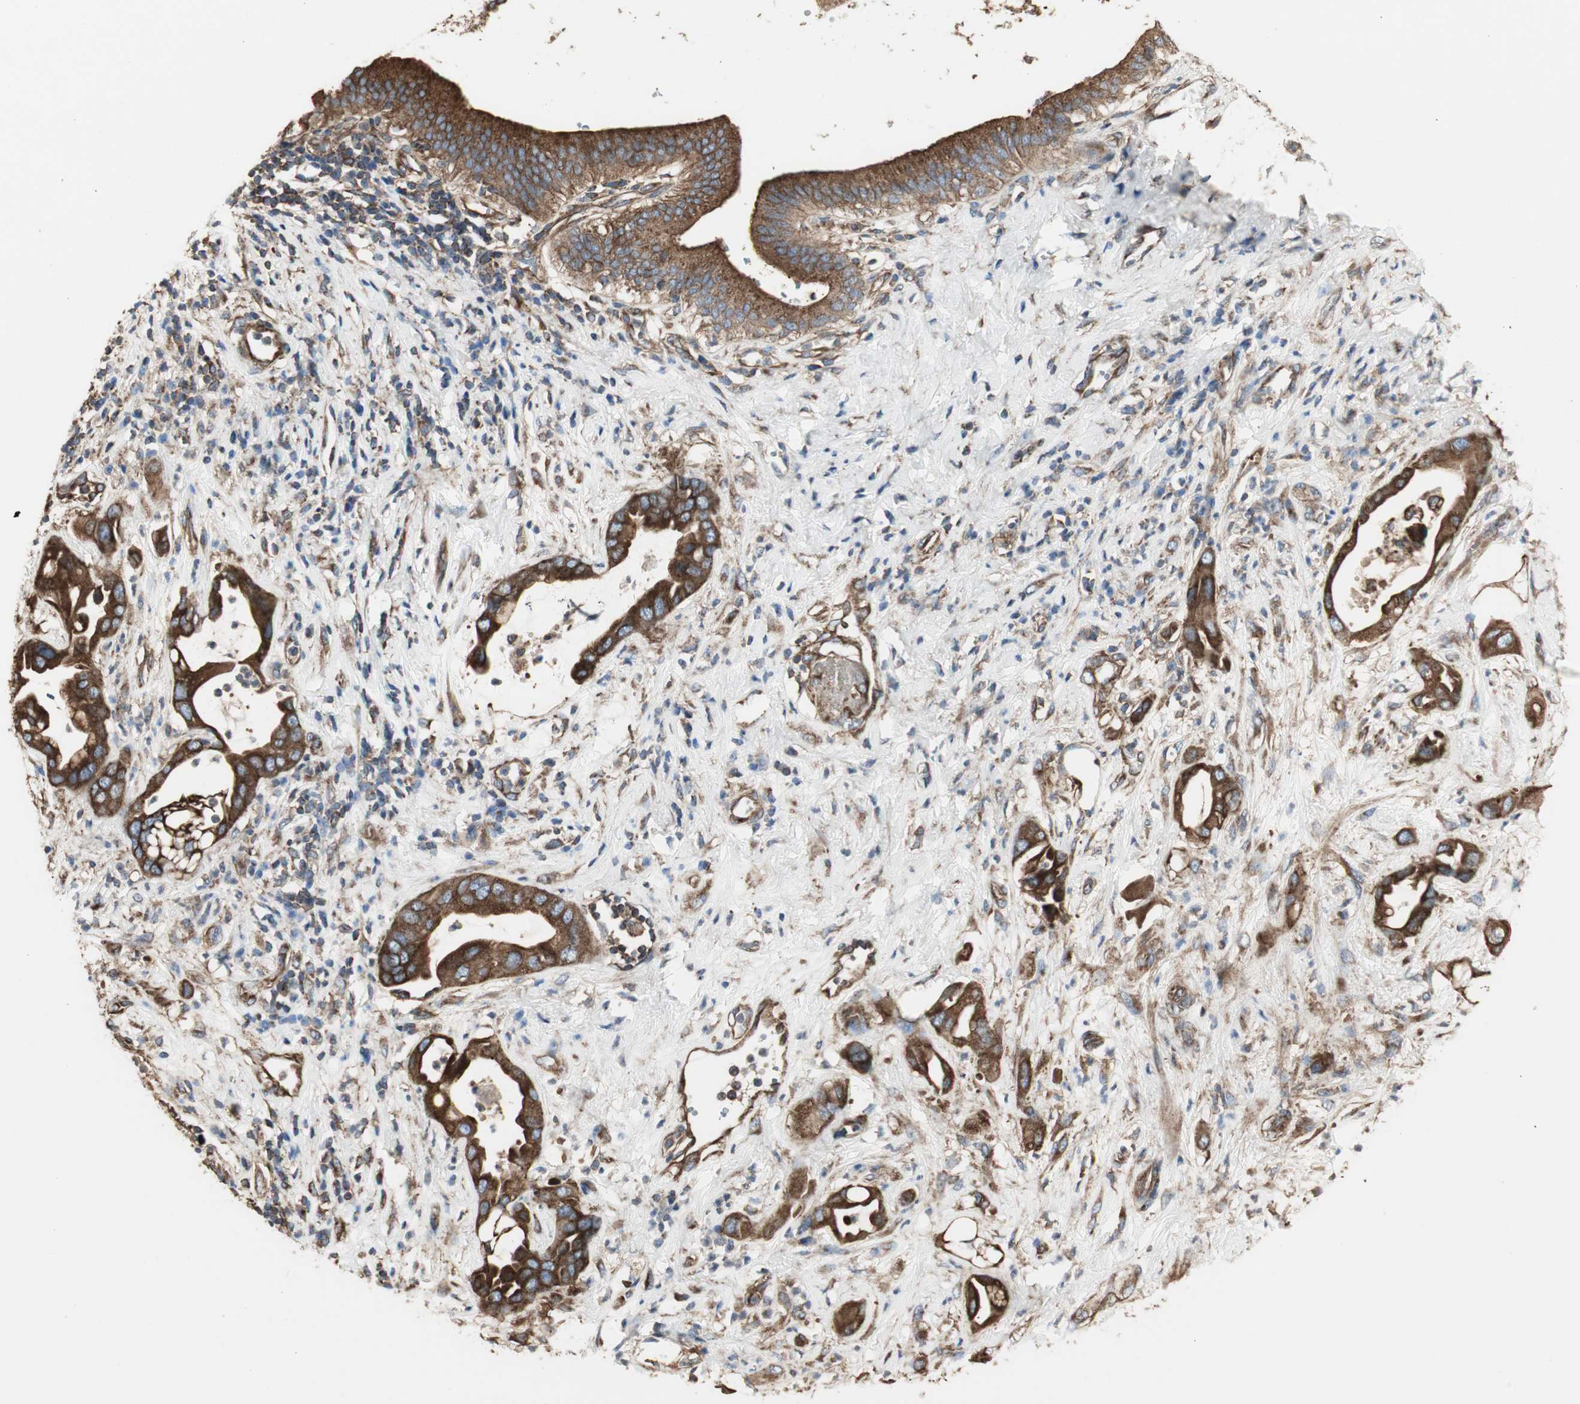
{"staining": {"intensity": "strong", "quantity": ">75%", "location": "cytoplasmic/membranous"}, "tissue": "pancreatic cancer", "cell_type": "Tumor cells", "image_type": "cancer", "snomed": [{"axis": "morphology", "description": "Adenocarcinoma, NOS"}, {"axis": "morphology", "description": "Adenocarcinoma, metastatic, NOS"}, {"axis": "topography", "description": "Lymph node"}, {"axis": "topography", "description": "Pancreas"}, {"axis": "topography", "description": "Duodenum"}], "caption": "This micrograph exhibits immunohistochemistry staining of adenocarcinoma (pancreatic), with high strong cytoplasmic/membranous staining in about >75% of tumor cells.", "gene": "H6PD", "patient": {"sex": "female", "age": 64}}